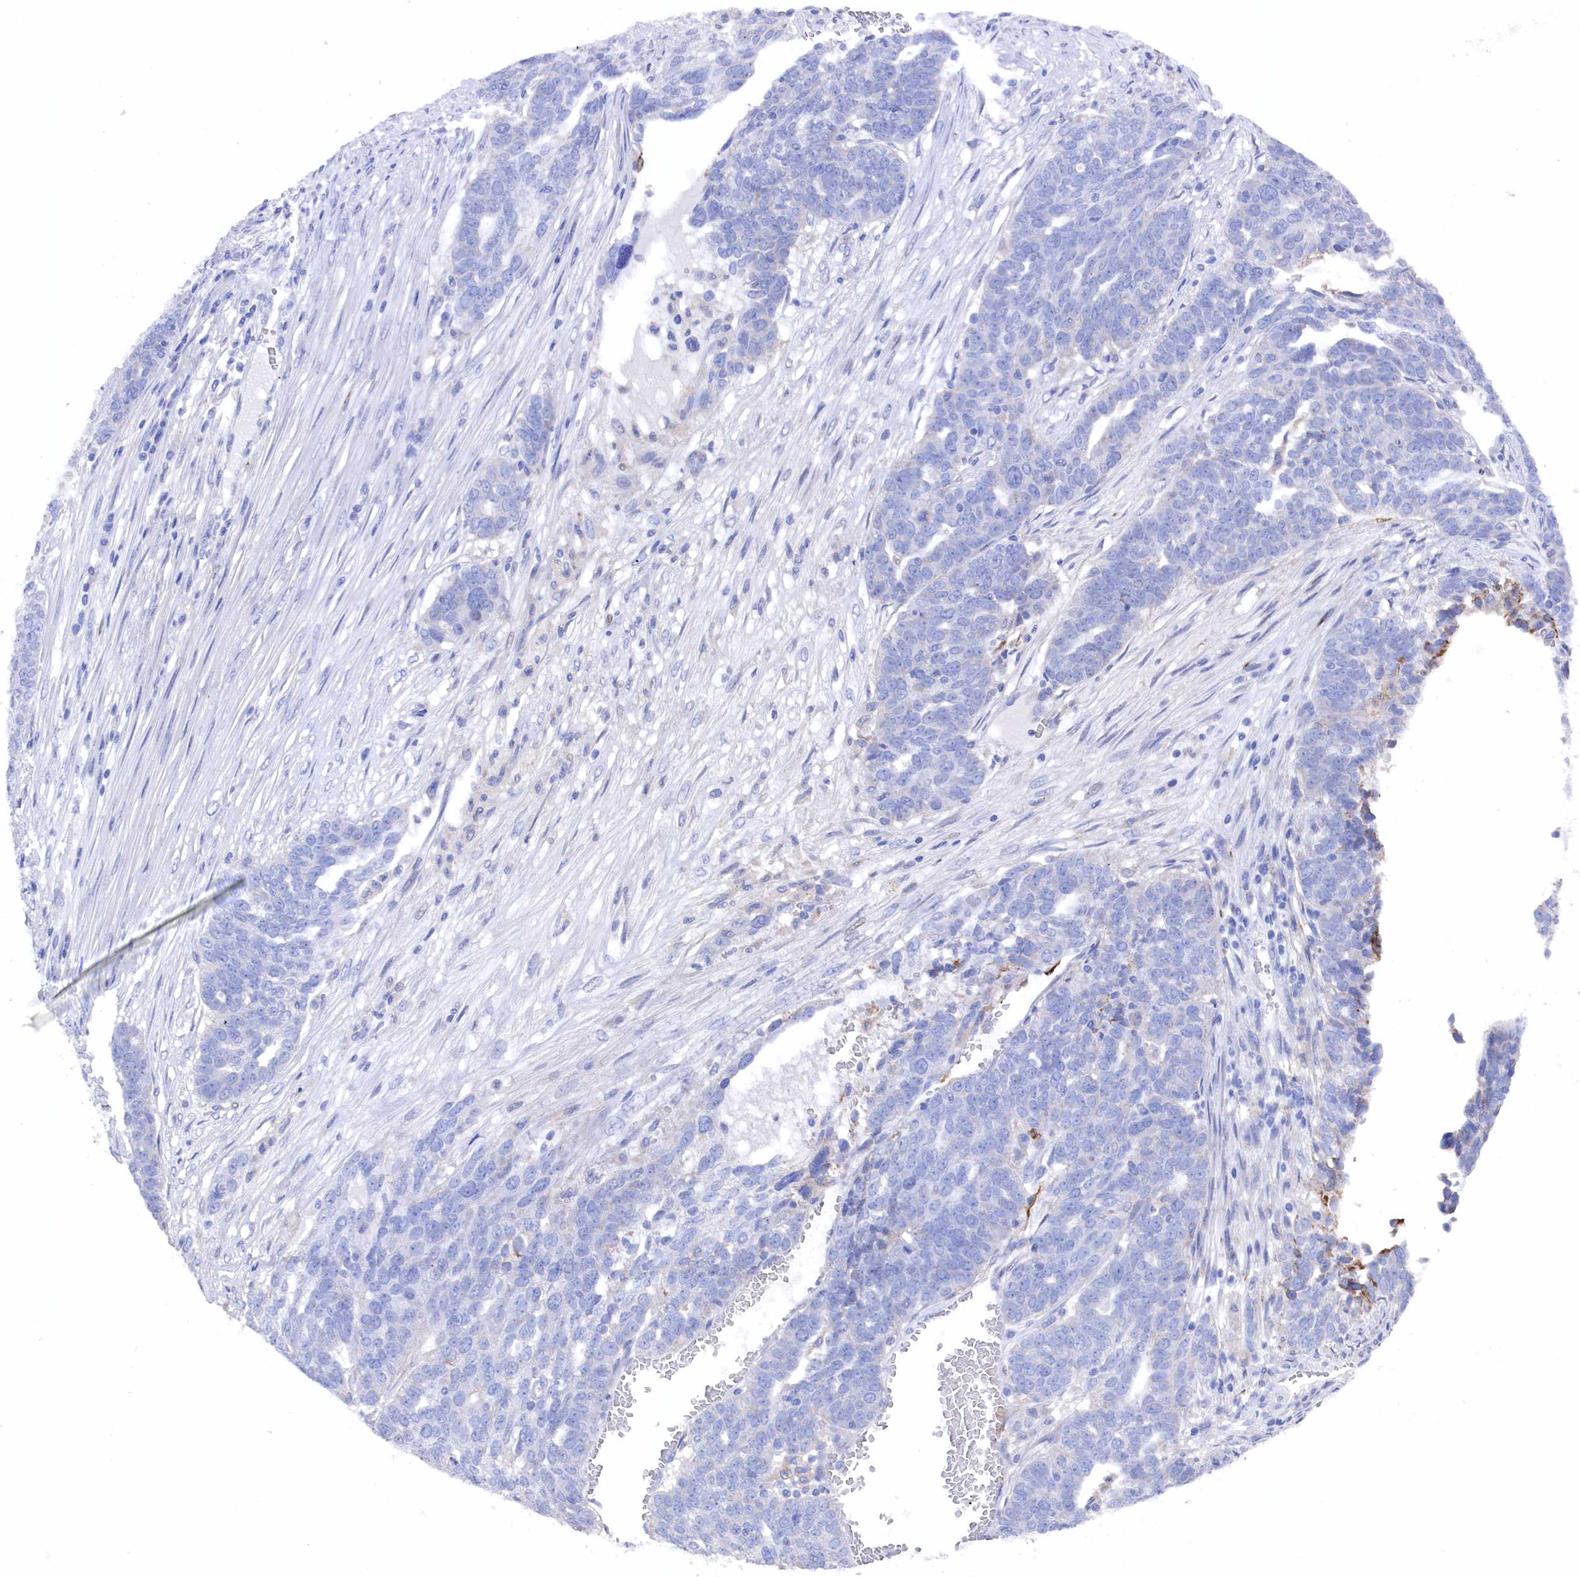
{"staining": {"intensity": "negative", "quantity": "none", "location": "none"}, "tissue": "ovarian cancer", "cell_type": "Tumor cells", "image_type": "cancer", "snomed": [{"axis": "morphology", "description": "Cystadenocarcinoma, serous, NOS"}, {"axis": "topography", "description": "Ovary"}], "caption": "Photomicrograph shows no protein staining in tumor cells of ovarian cancer tissue.", "gene": "C12orf73", "patient": {"sex": "female", "age": 59}}